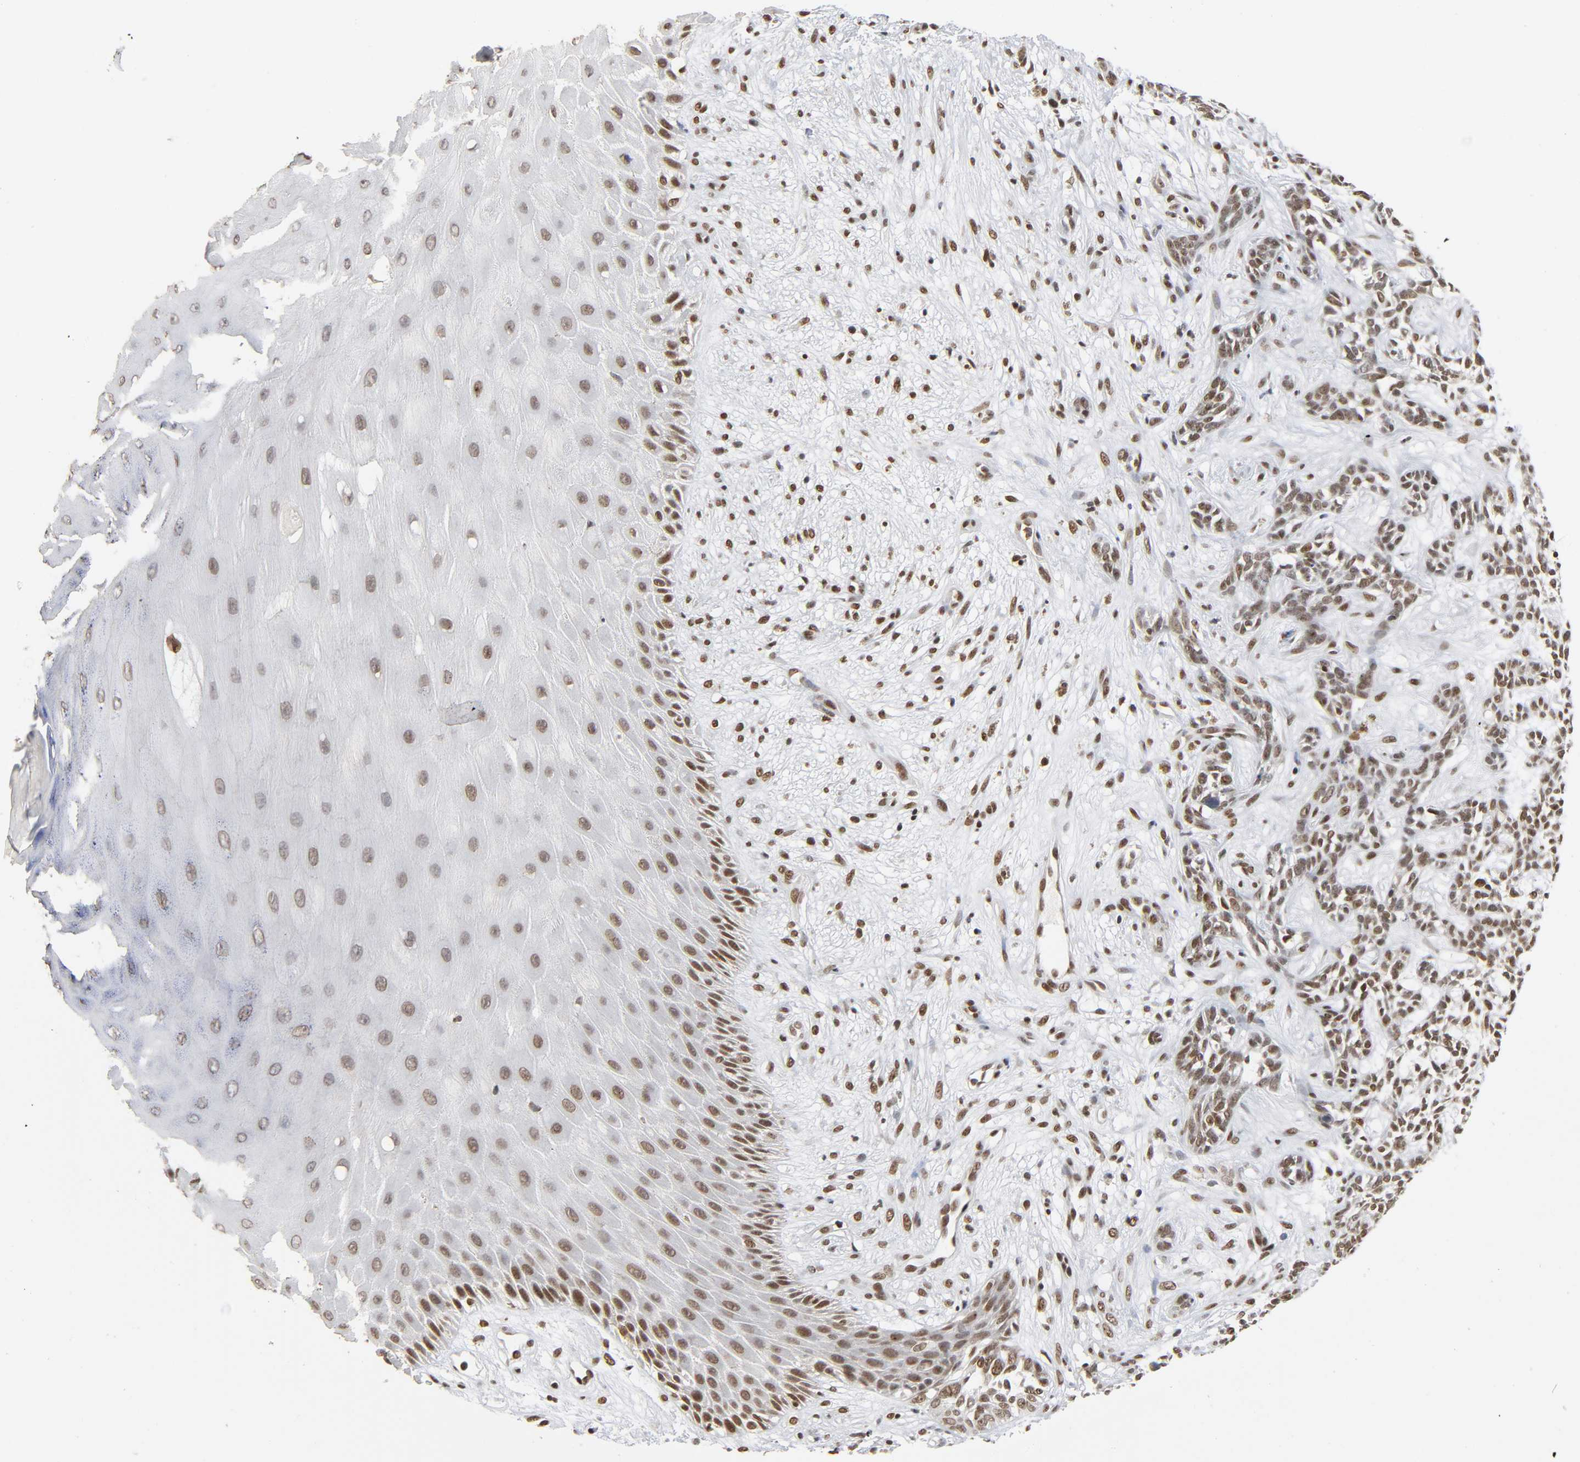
{"staining": {"intensity": "moderate", "quantity": ">75%", "location": "nuclear"}, "tissue": "skin cancer", "cell_type": "Tumor cells", "image_type": "cancer", "snomed": [{"axis": "morphology", "description": "Basal cell carcinoma"}, {"axis": "topography", "description": "Skin"}], "caption": "There is medium levels of moderate nuclear positivity in tumor cells of basal cell carcinoma (skin), as demonstrated by immunohistochemical staining (brown color).", "gene": "SUMO1", "patient": {"sex": "female", "age": 84}}